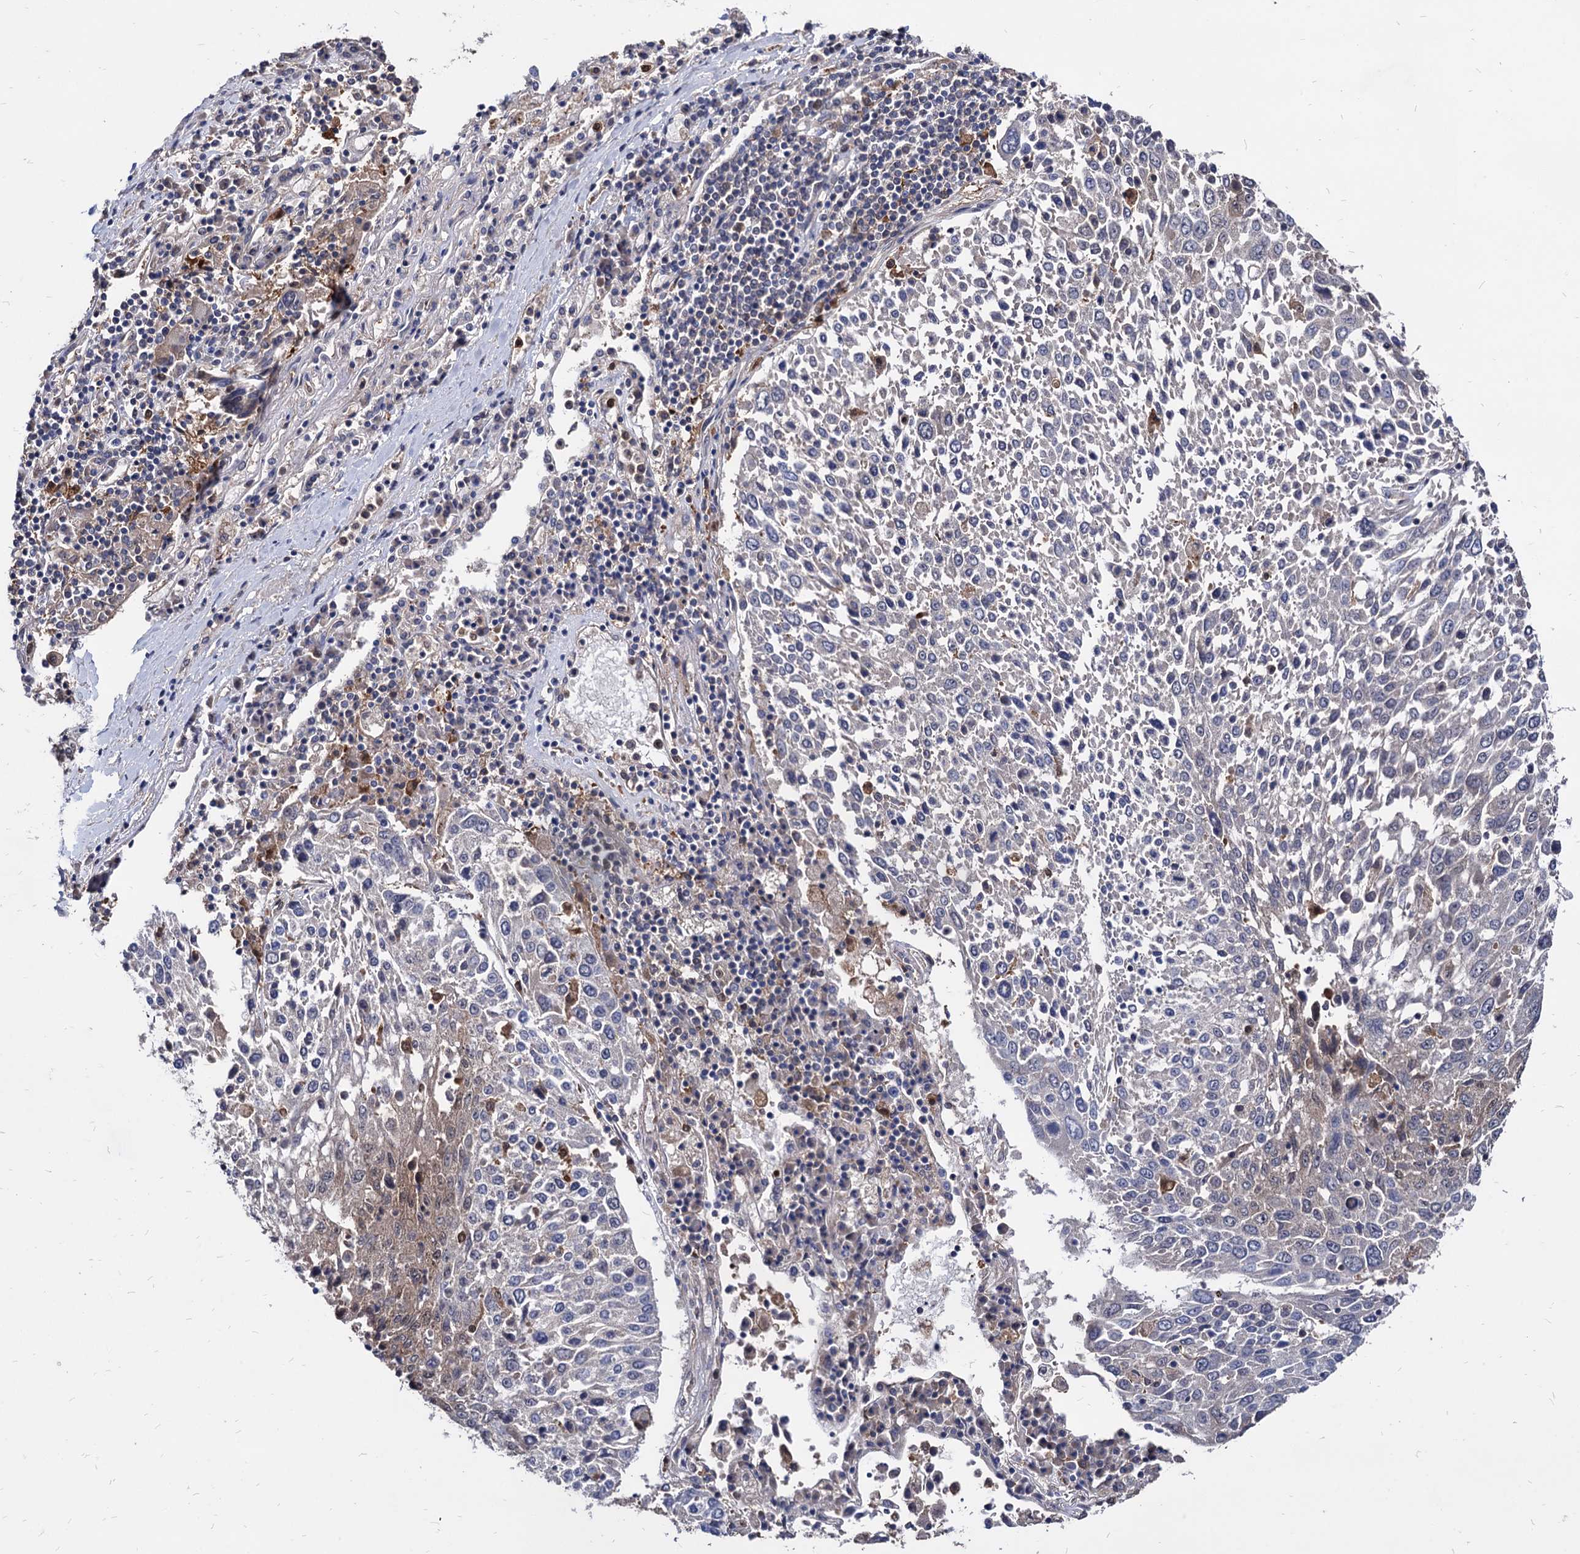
{"staining": {"intensity": "negative", "quantity": "none", "location": "none"}, "tissue": "lung cancer", "cell_type": "Tumor cells", "image_type": "cancer", "snomed": [{"axis": "morphology", "description": "Squamous cell carcinoma, NOS"}, {"axis": "topography", "description": "Lung"}], "caption": "Immunohistochemistry micrograph of neoplastic tissue: squamous cell carcinoma (lung) stained with DAB (3,3'-diaminobenzidine) demonstrates no significant protein expression in tumor cells. The staining is performed using DAB brown chromogen with nuclei counter-stained in using hematoxylin.", "gene": "CPPED1", "patient": {"sex": "male", "age": 65}}